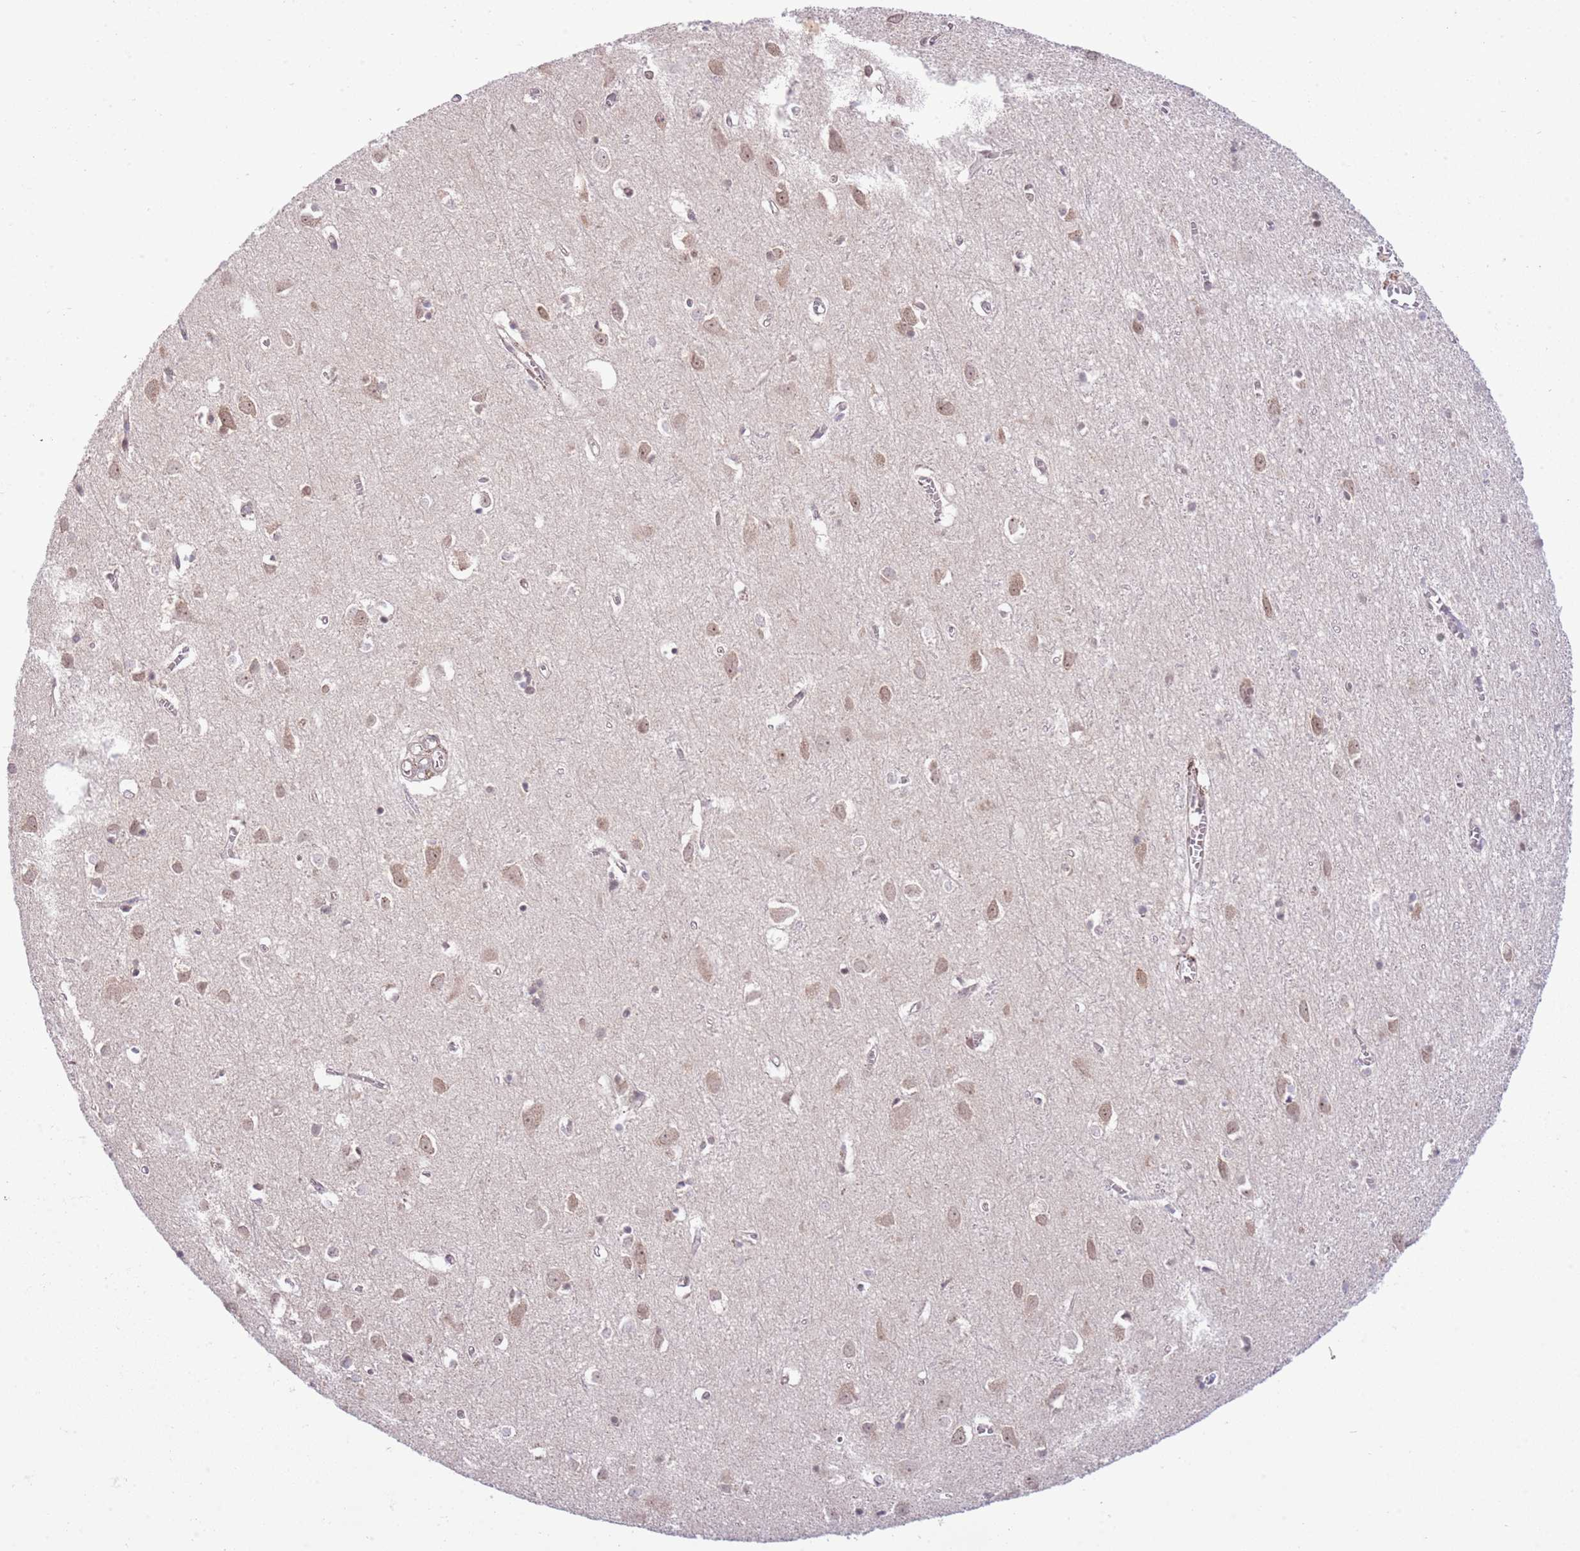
{"staining": {"intensity": "negative", "quantity": "none", "location": "none"}, "tissue": "cerebral cortex", "cell_type": "Endothelial cells", "image_type": "normal", "snomed": [{"axis": "morphology", "description": "Normal tissue, NOS"}, {"axis": "topography", "description": "Cerebral cortex"}], "caption": "An IHC micrograph of benign cerebral cortex is shown. There is no staining in endothelial cells of cerebral cortex.", "gene": "CHD1", "patient": {"sex": "female", "age": 64}}